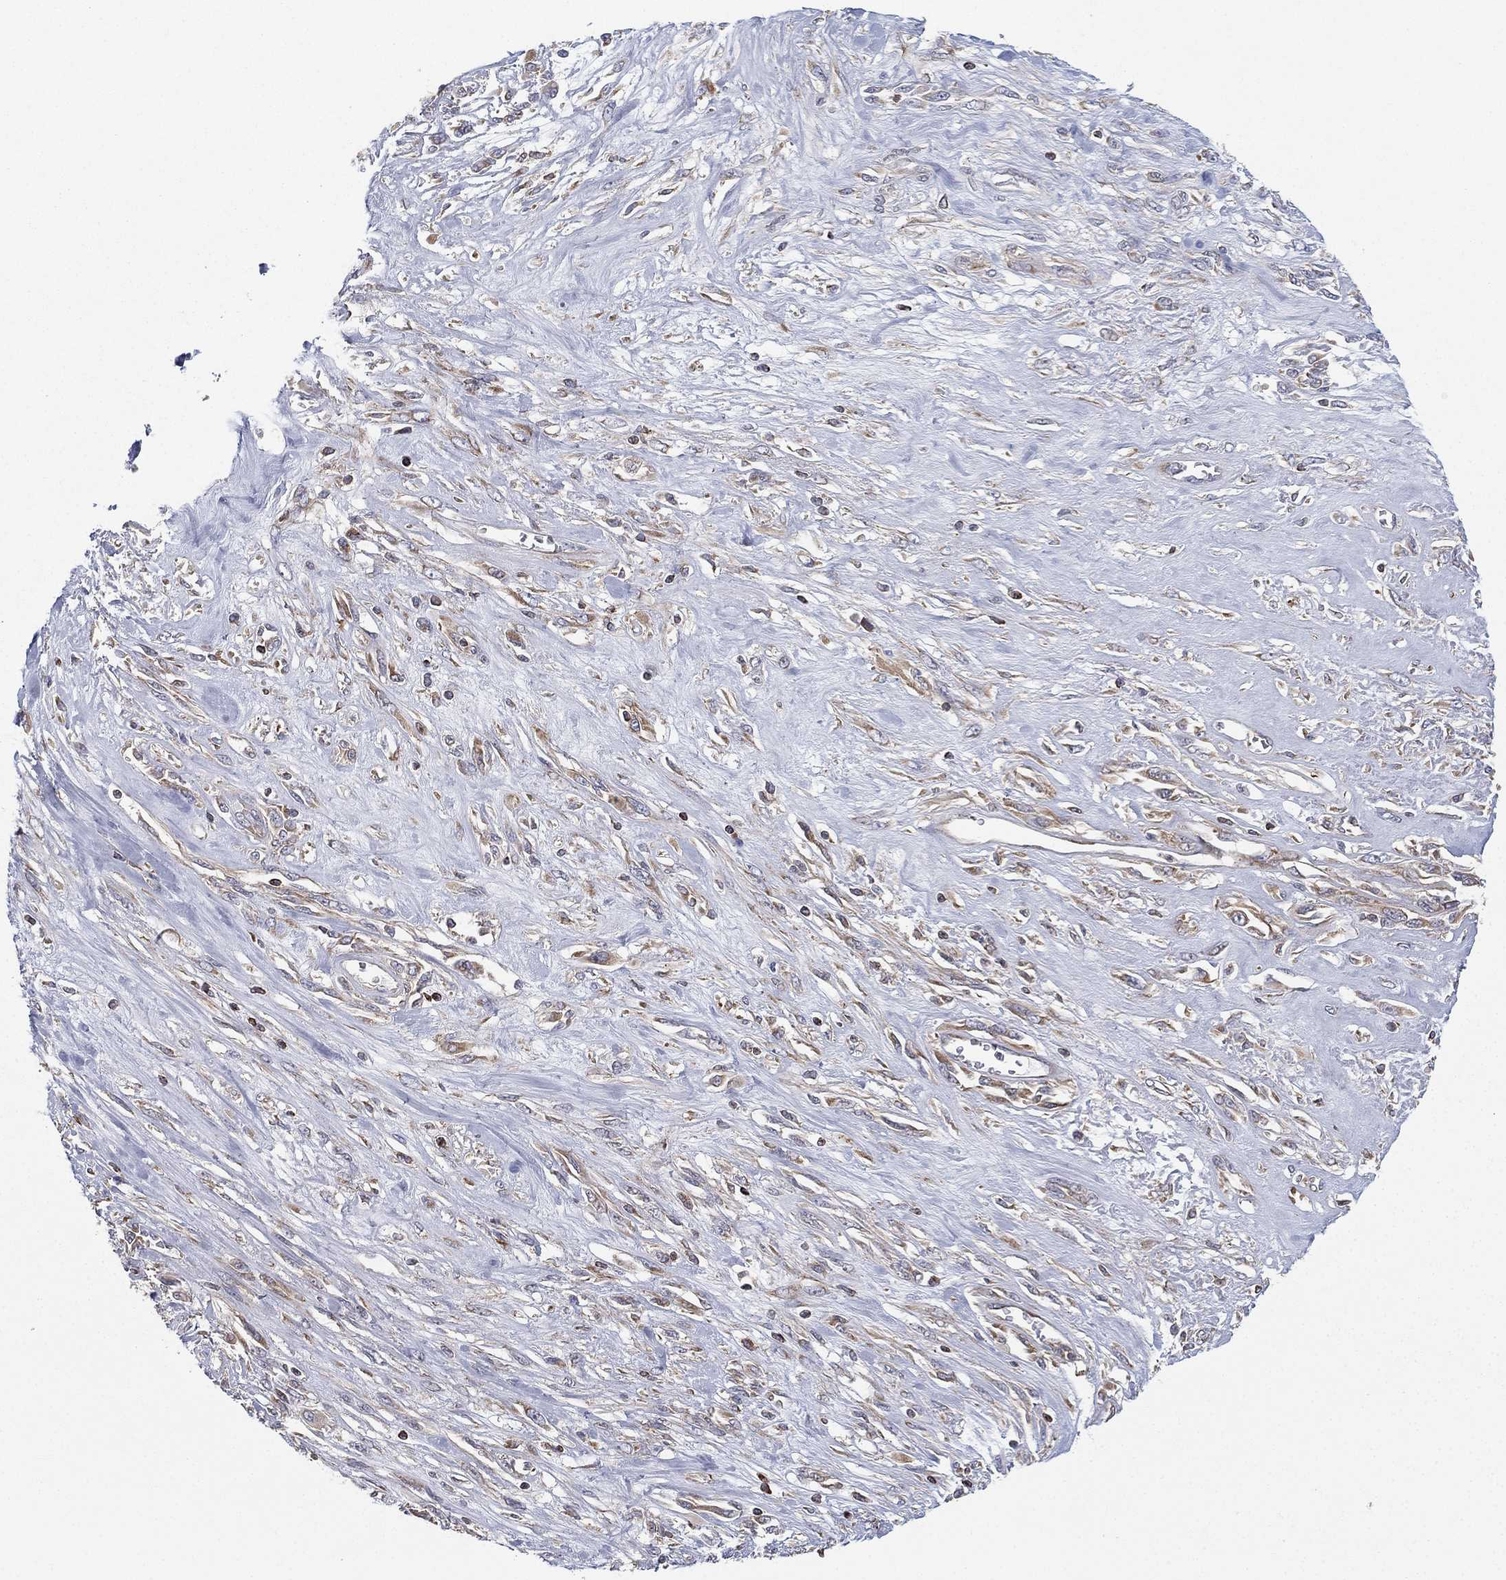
{"staining": {"intensity": "weak", "quantity": "25%-75%", "location": "cytoplasmic/membranous"}, "tissue": "melanoma", "cell_type": "Tumor cells", "image_type": "cancer", "snomed": [{"axis": "morphology", "description": "Malignant melanoma, NOS"}, {"axis": "topography", "description": "Skin"}], "caption": "A histopathology image of human melanoma stained for a protein shows weak cytoplasmic/membranous brown staining in tumor cells.", "gene": "CYB5B", "patient": {"sex": "female", "age": 91}}